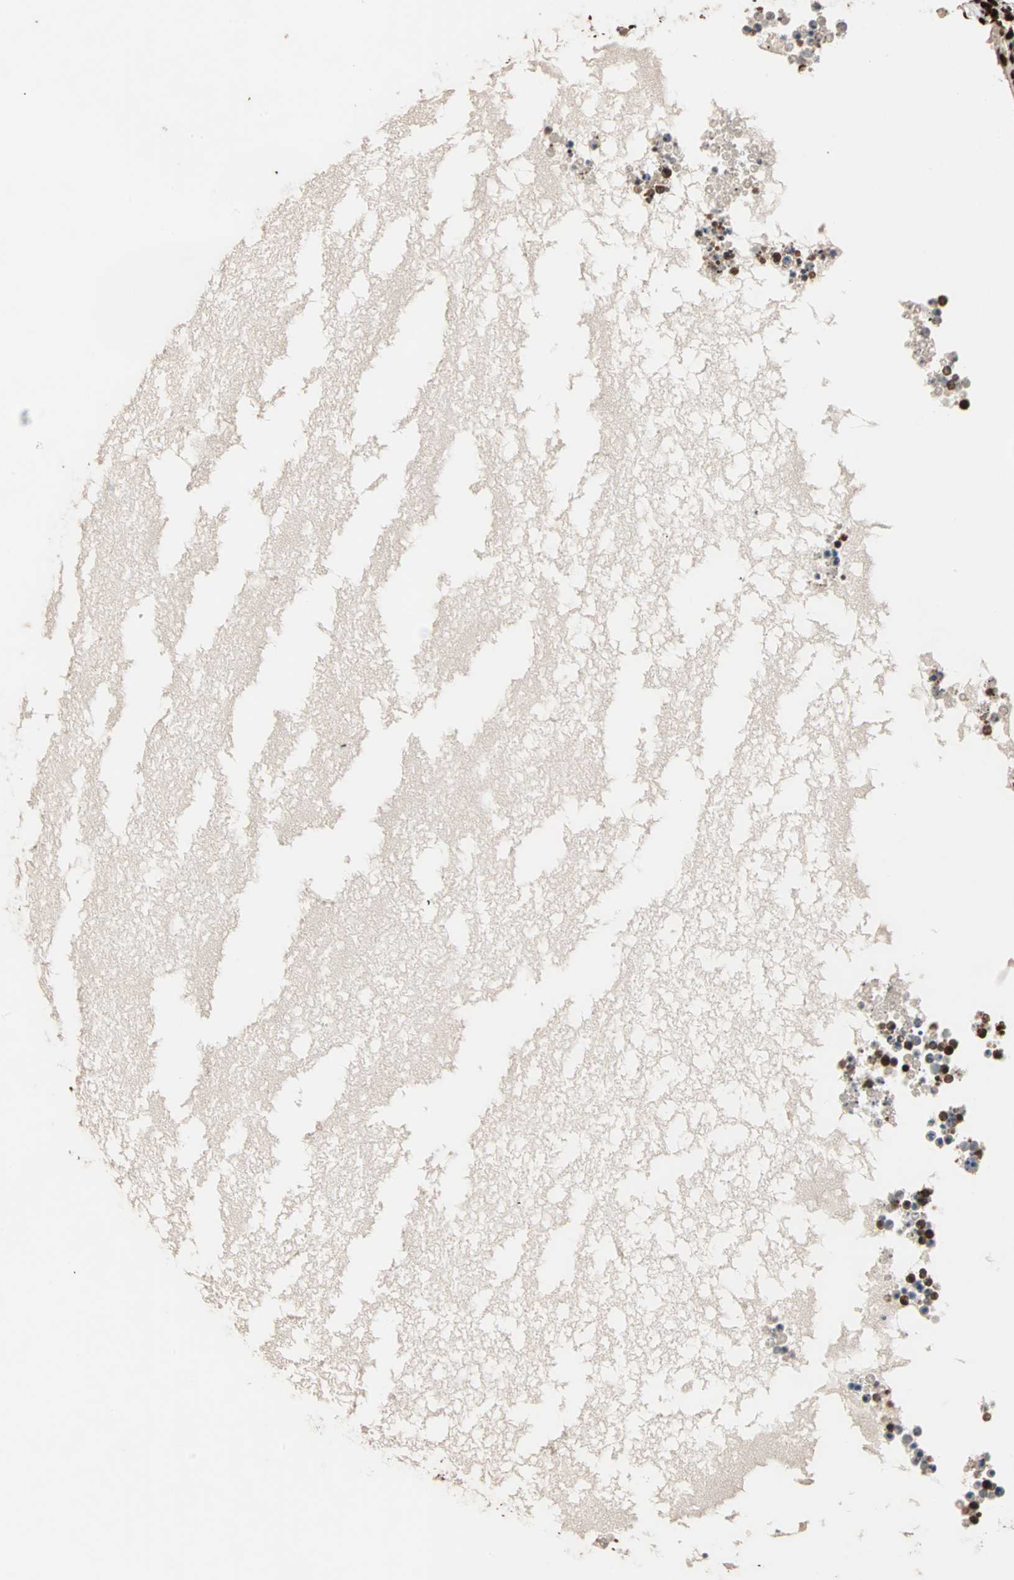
{"staining": {"intensity": "strong", "quantity": ">75%", "location": "nuclear"}, "tissue": "ovary", "cell_type": "Ovarian stroma cells", "image_type": "normal", "snomed": [{"axis": "morphology", "description": "Normal tissue, NOS"}, {"axis": "topography", "description": "Ovary"}], "caption": "This photomicrograph displays IHC staining of unremarkable ovary, with high strong nuclear staining in about >75% of ovarian stroma cells.", "gene": "ILF2", "patient": {"sex": "female", "age": 35}}